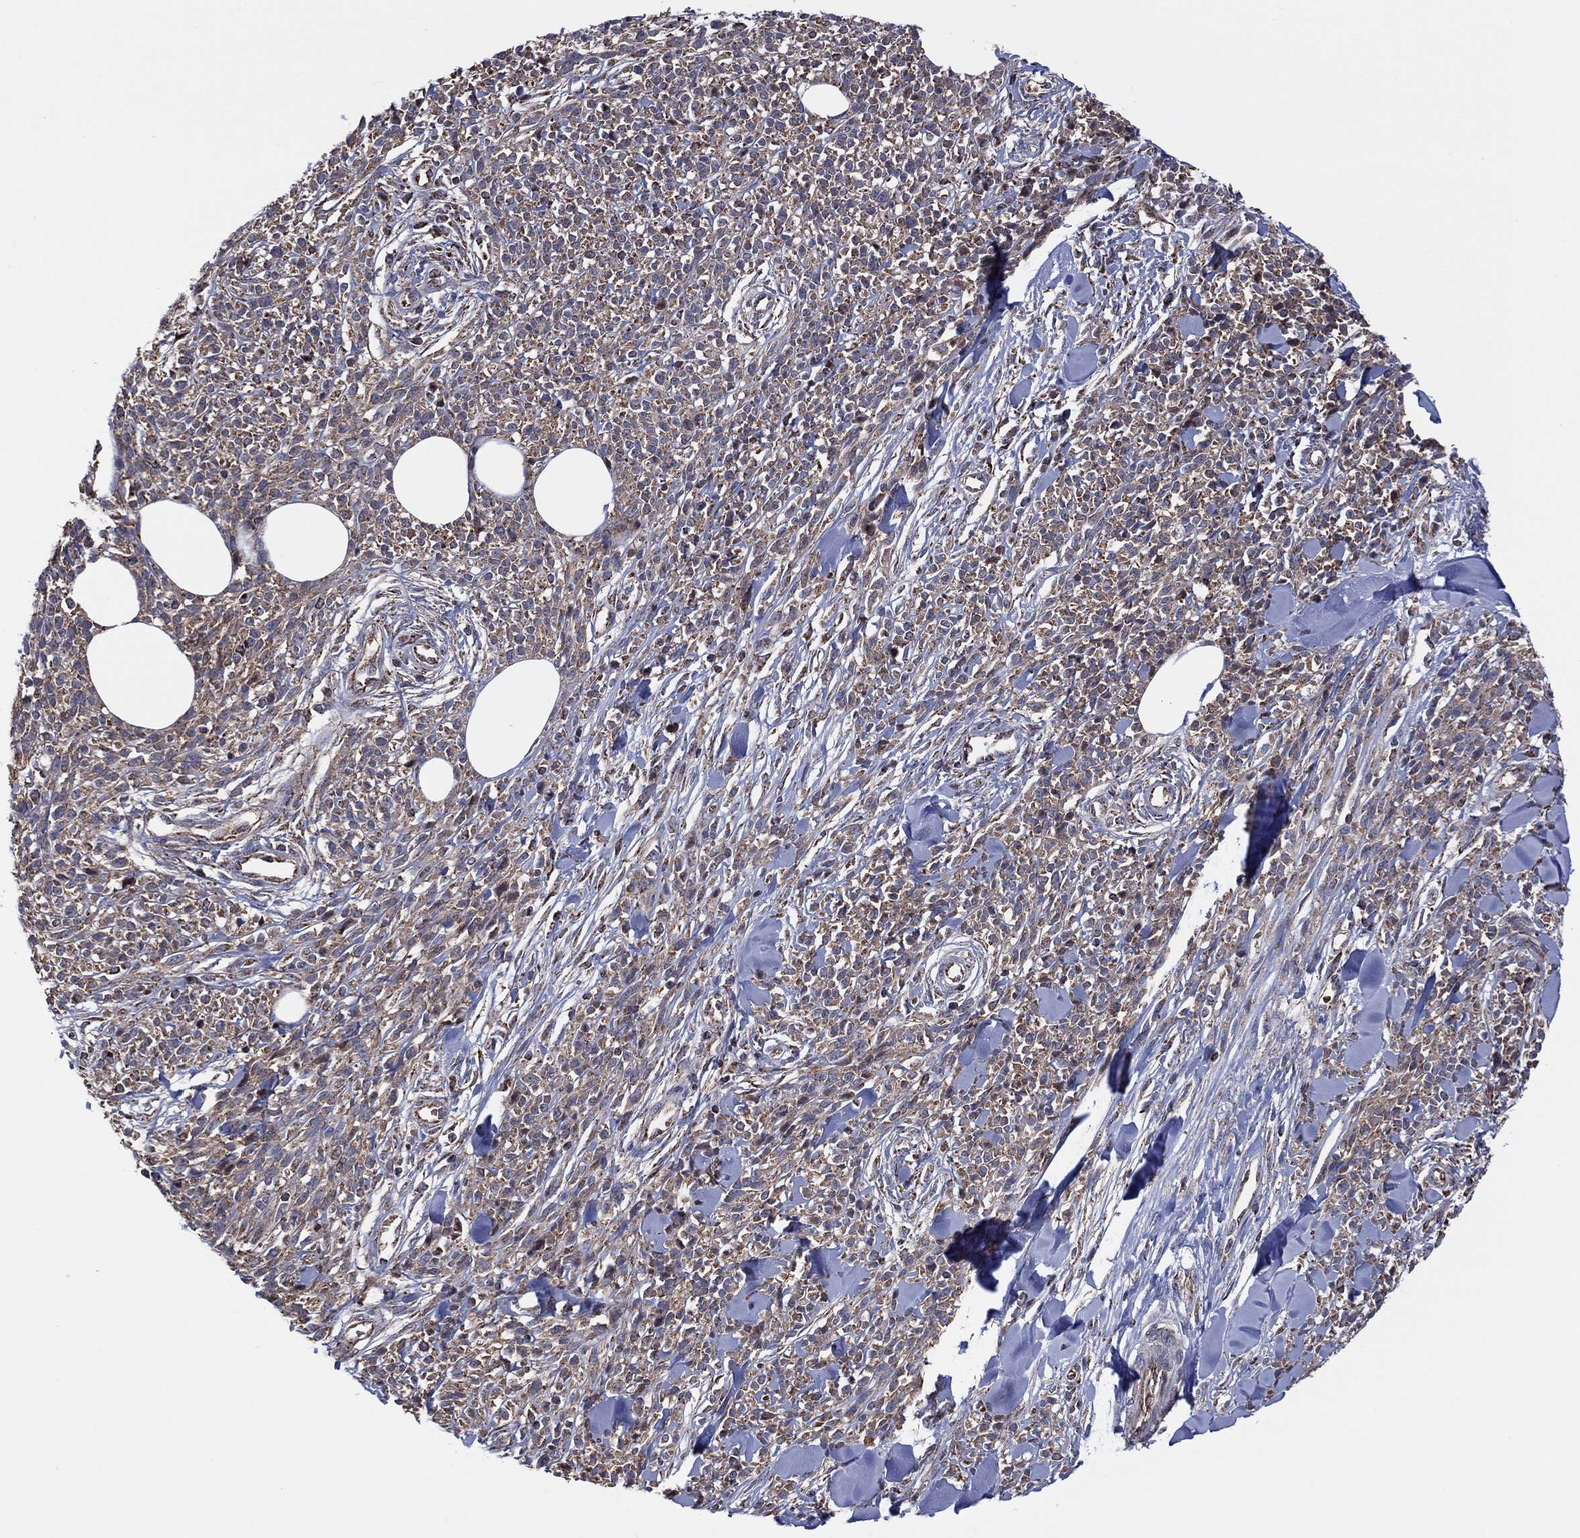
{"staining": {"intensity": "weak", "quantity": ">75%", "location": "cytoplasmic/membranous"}, "tissue": "melanoma", "cell_type": "Tumor cells", "image_type": "cancer", "snomed": [{"axis": "morphology", "description": "Malignant melanoma, NOS"}, {"axis": "topography", "description": "Skin"}, {"axis": "topography", "description": "Skin of trunk"}], "caption": "The image exhibits staining of malignant melanoma, revealing weak cytoplasmic/membranous protein positivity (brown color) within tumor cells. The protein is shown in brown color, while the nuclei are stained blue.", "gene": "PIDD1", "patient": {"sex": "male", "age": 74}}